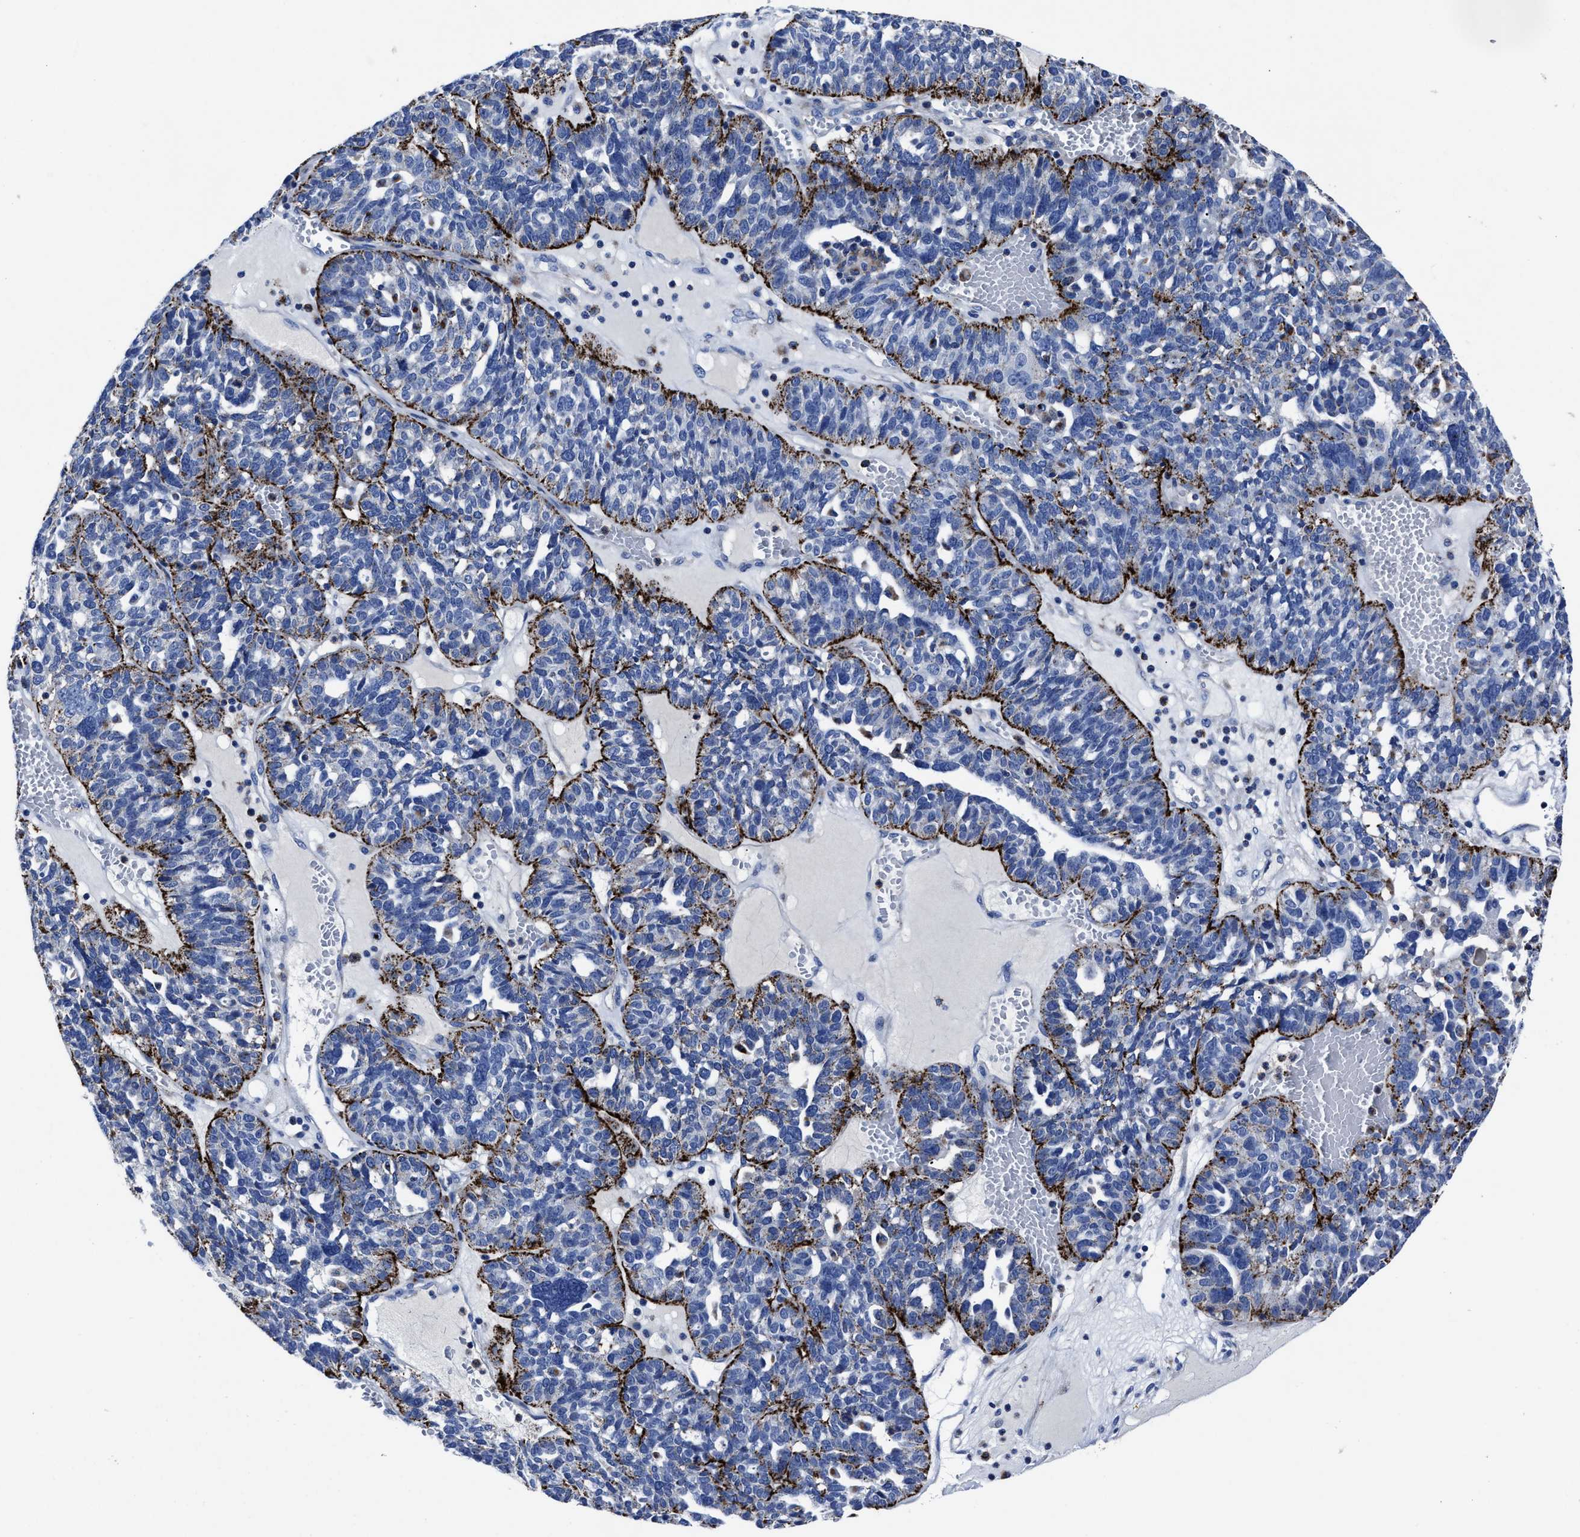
{"staining": {"intensity": "strong", "quantity": "25%-75%", "location": "cytoplasmic/membranous"}, "tissue": "ovarian cancer", "cell_type": "Tumor cells", "image_type": "cancer", "snomed": [{"axis": "morphology", "description": "Cystadenocarcinoma, serous, NOS"}, {"axis": "topography", "description": "Ovary"}], "caption": "Immunohistochemical staining of human ovarian cancer exhibits high levels of strong cytoplasmic/membranous staining in approximately 25%-75% of tumor cells.", "gene": "LAMTOR4", "patient": {"sex": "female", "age": 59}}